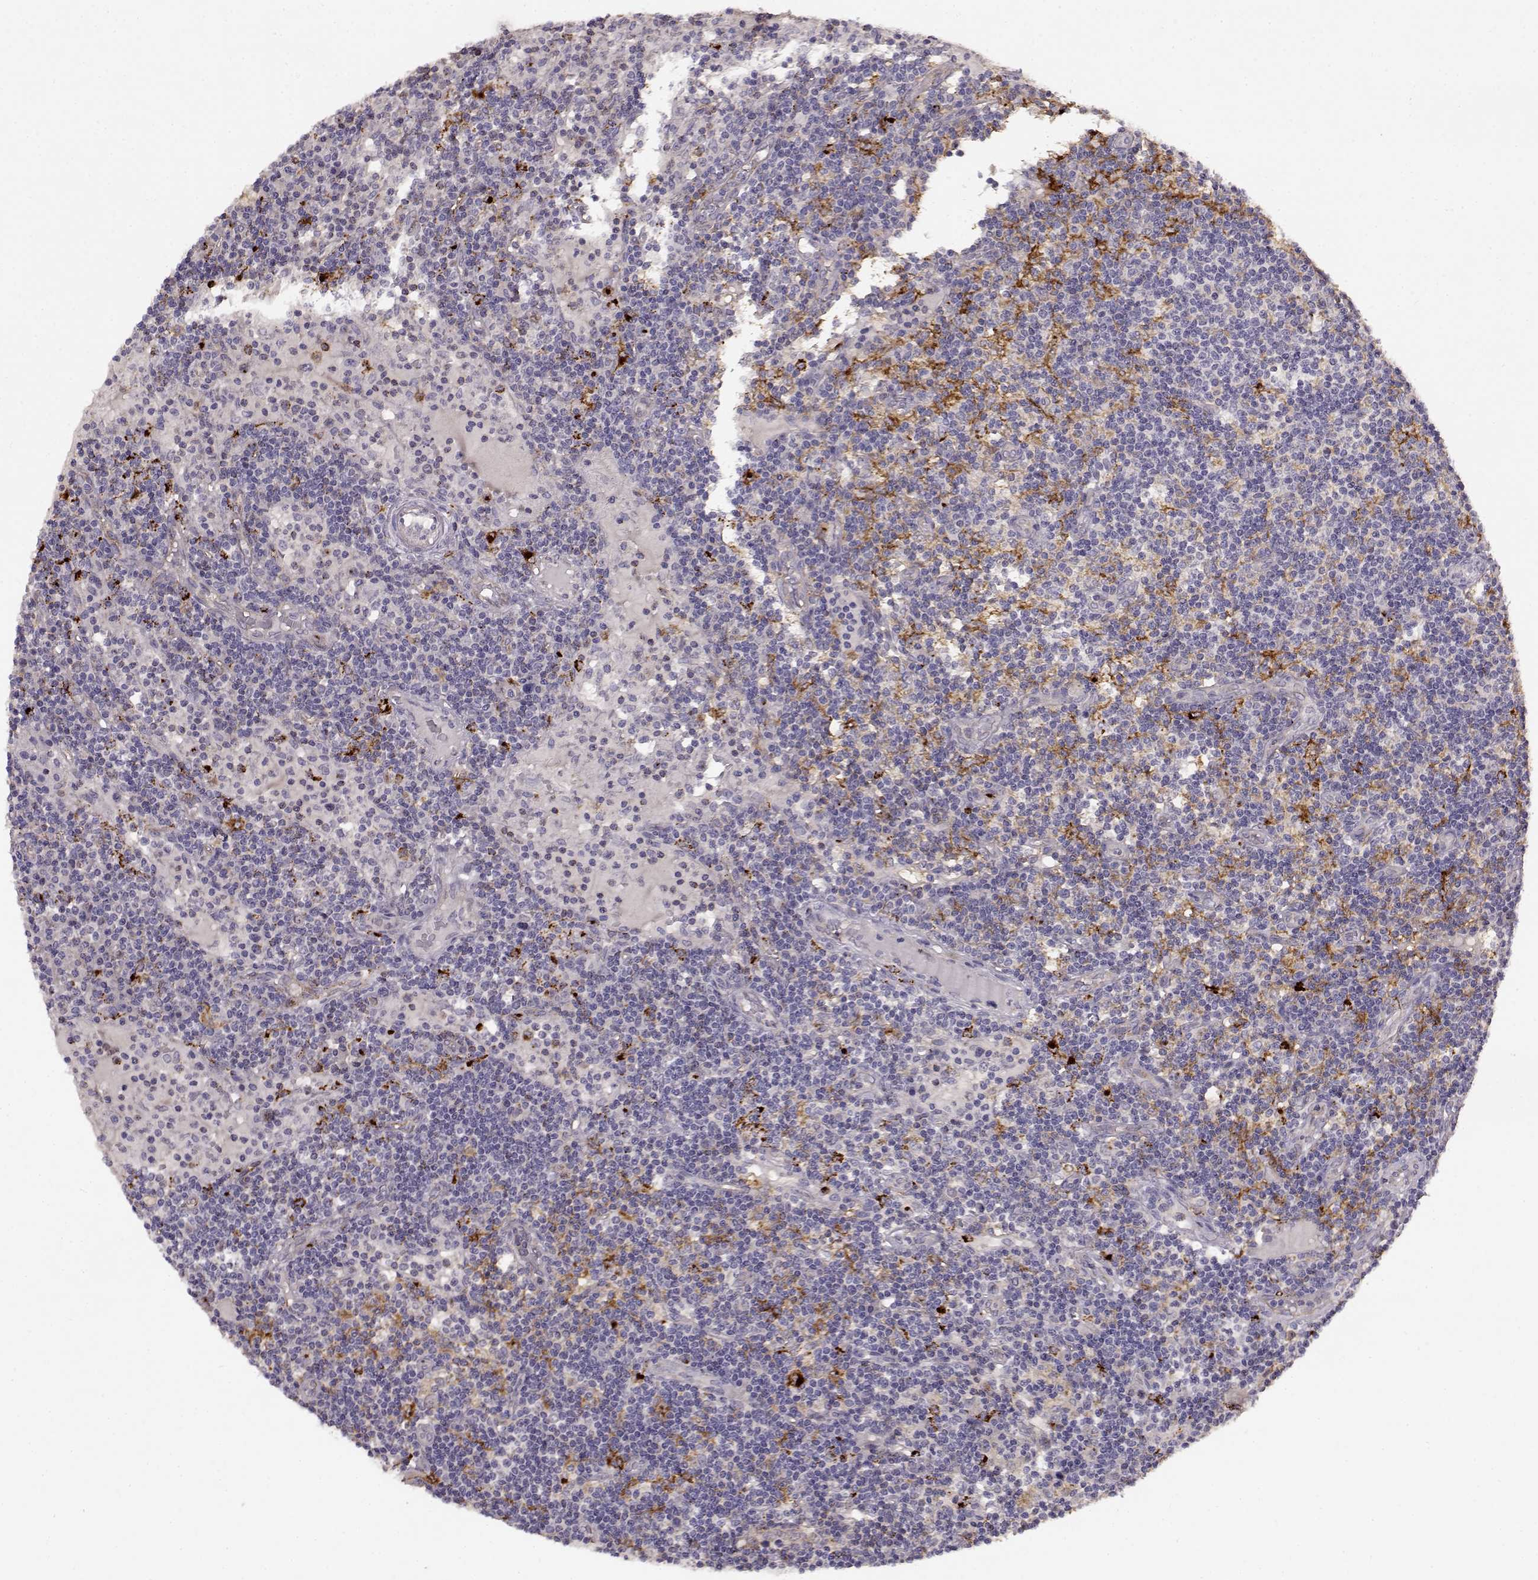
{"staining": {"intensity": "moderate", "quantity": "<25%", "location": "cytoplasmic/membranous"}, "tissue": "lymph node", "cell_type": "Germinal center cells", "image_type": "normal", "snomed": [{"axis": "morphology", "description": "Normal tissue, NOS"}, {"axis": "topography", "description": "Lymph node"}], "caption": "DAB immunohistochemical staining of normal human lymph node displays moderate cytoplasmic/membranous protein expression in approximately <25% of germinal center cells. (DAB IHC with brightfield microscopy, high magnification).", "gene": "CCNF", "patient": {"sex": "female", "age": 72}}